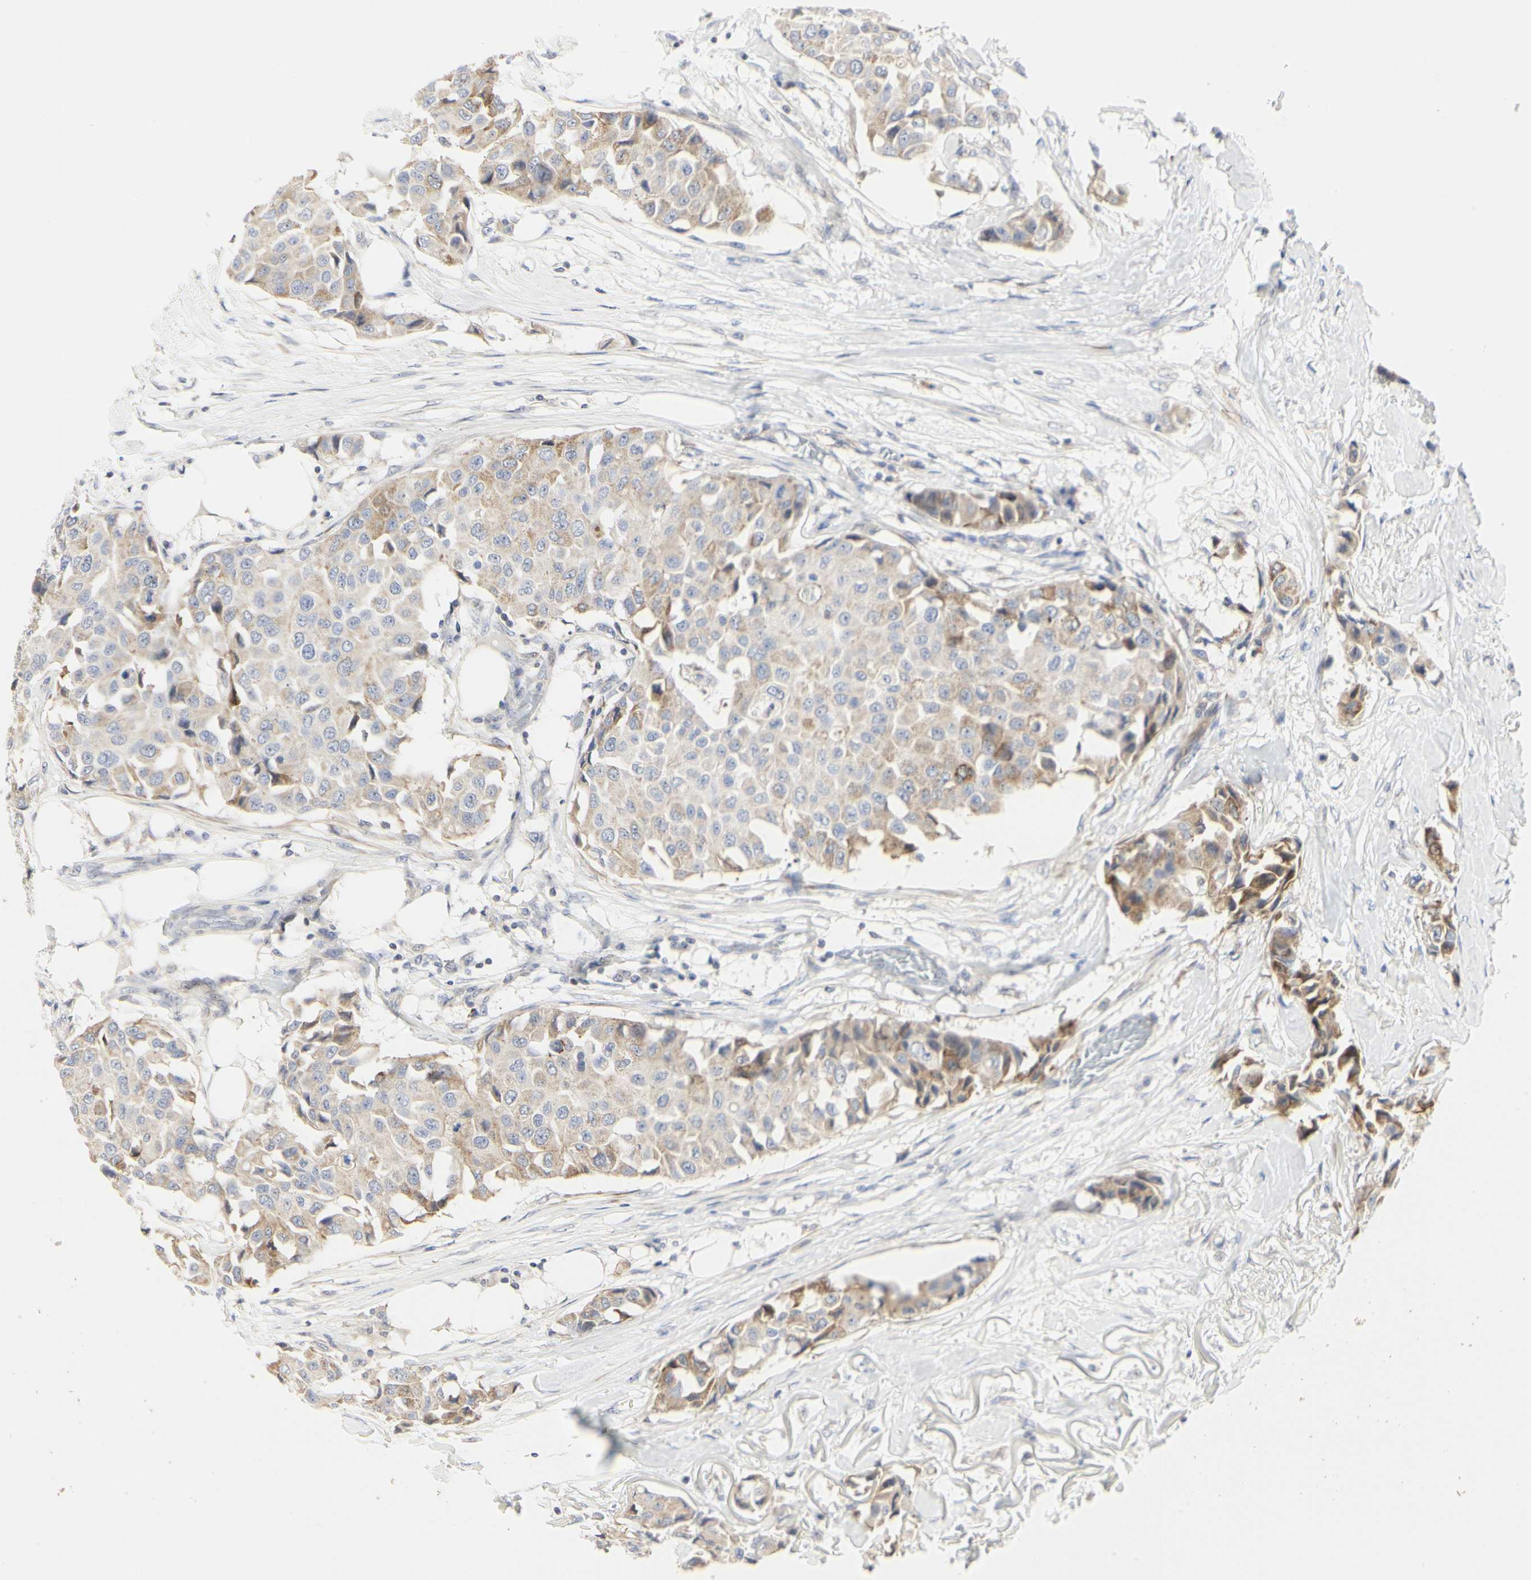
{"staining": {"intensity": "weak", "quantity": ">75%", "location": "cytoplasmic/membranous"}, "tissue": "breast cancer", "cell_type": "Tumor cells", "image_type": "cancer", "snomed": [{"axis": "morphology", "description": "Duct carcinoma"}, {"axis": "topography", "description": "Breast"}], "caption": "Infiltrating ductal carcinoma (breast) stained with a brown dye reveals weak cytoplasmic/membranous positive staining in approximately >75% of tumor cells.", "gene": "SHANK2", "patient": {"sex": "female", "age": 80}}